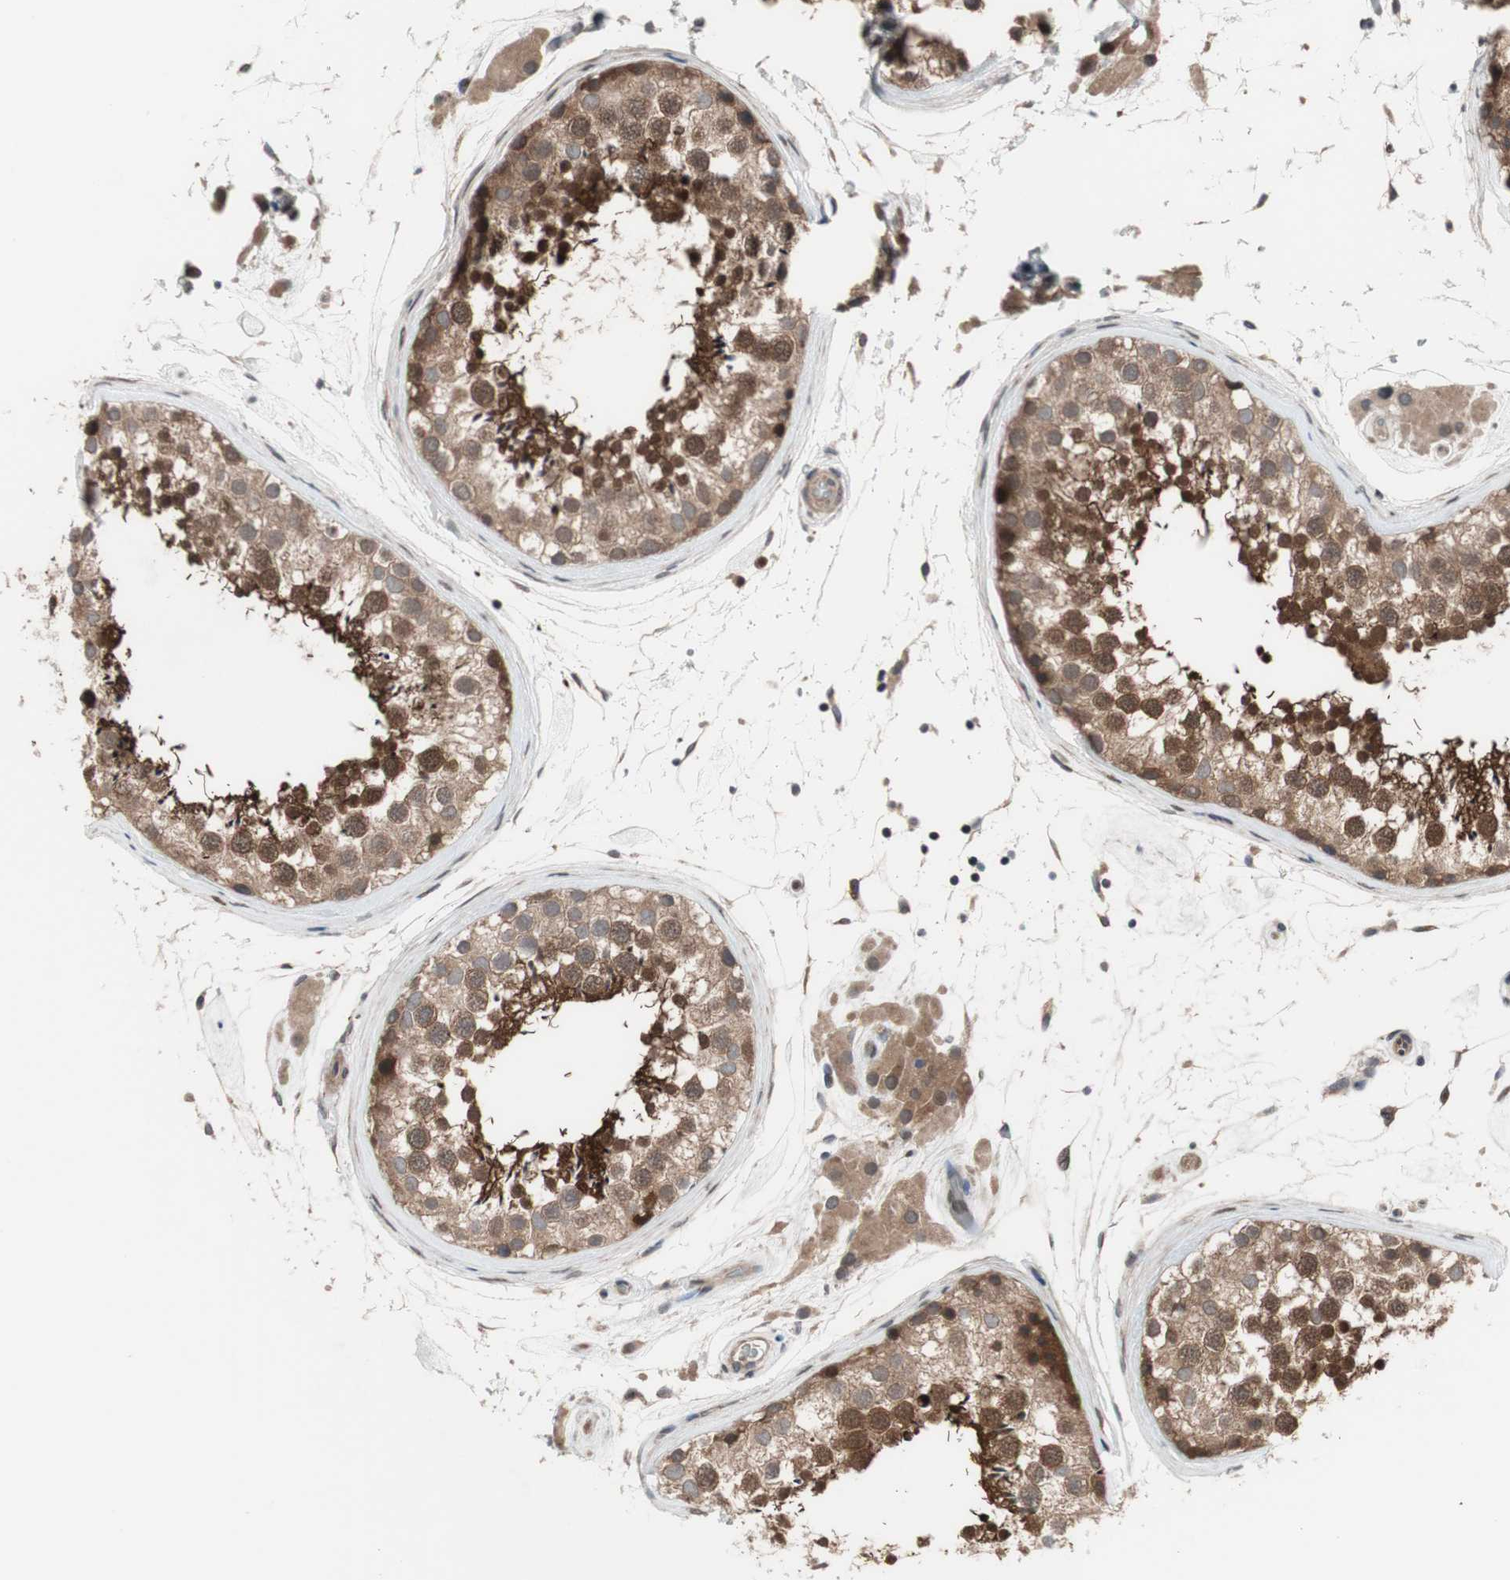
{"staining": {"intensity": "strong", "quantity": "25%-75%", "location": "cytoplasmic/membranous,nuclear"}, "tissue": "testis", "cell_type": "Cells in seminiferous ducts", "image_type": "normal", "snomed": [{"axis": "morphology", "description": "Normal tissue, NOS"}, {"axis": "topography", "description": "Testis"}], "caption": "DAB immunohistochemical staining of unremarkable human testis exhibits strong cytoplasmic/membranous,nuclear protein staining in approximately 25%-75% of cells in seminiferous ducts. (DAB IHC with brightfield microscopy, high magnification).", "gene": "OAZ1", "patient": {"sex": "male", "age": 46}}